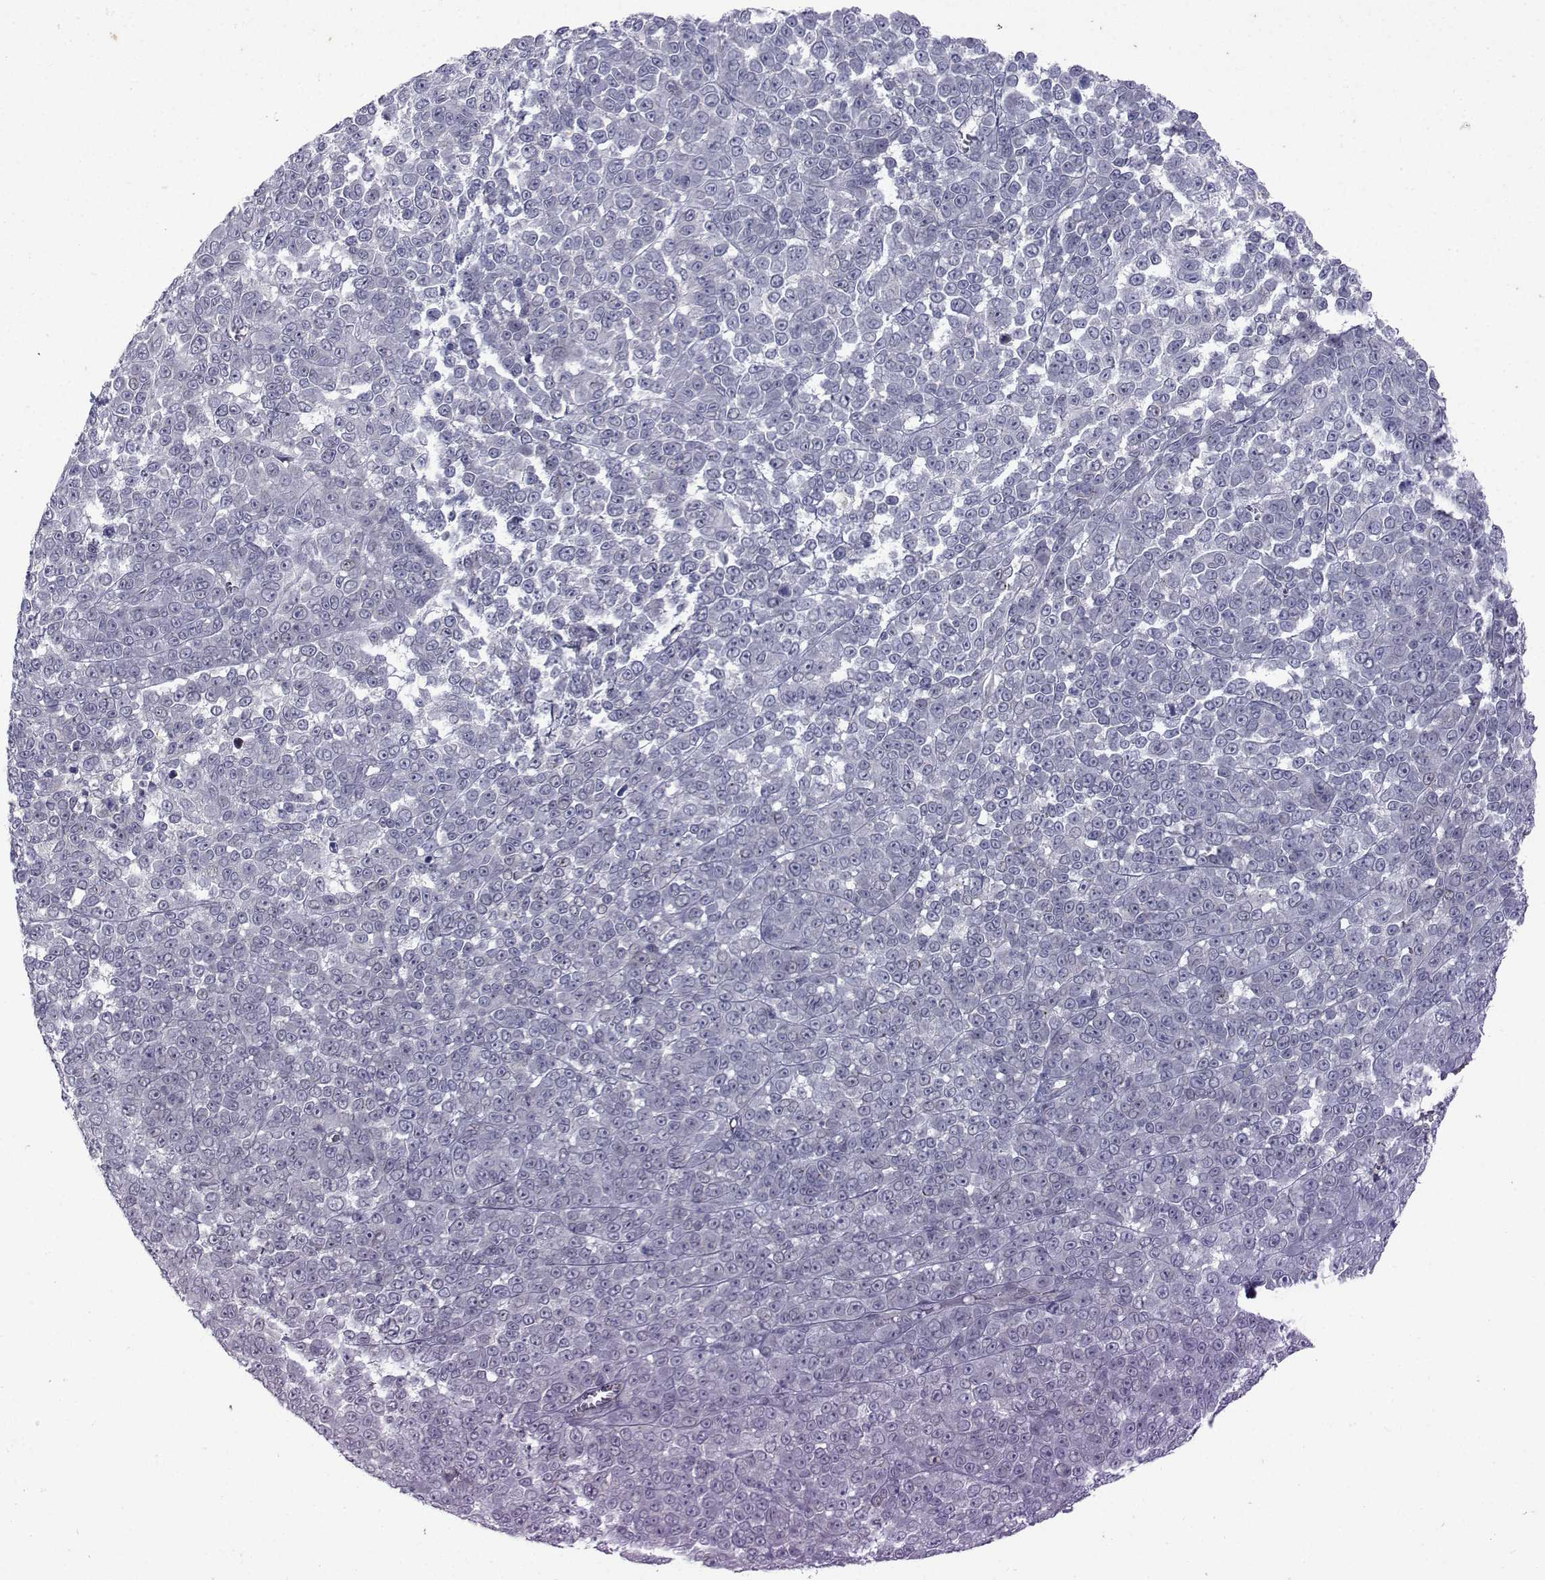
{"staining": {"intensity": "negative", "quantity": "none", "location": "none"}, "tissue": "melanoma", "cell_type": "Tumor cells", "image_type": "cancer", "snomed": [{"axis": "morphology", "description": "Malignant melanoma, NOS"}, {"axis": "topography", "description": "Skin"}], "caption": "Photomicrograph shows no protein expression in tumor cells of melanoma tissue.", "gene": "OPRD1", "patient": {"sex": "female", "age": 95}}